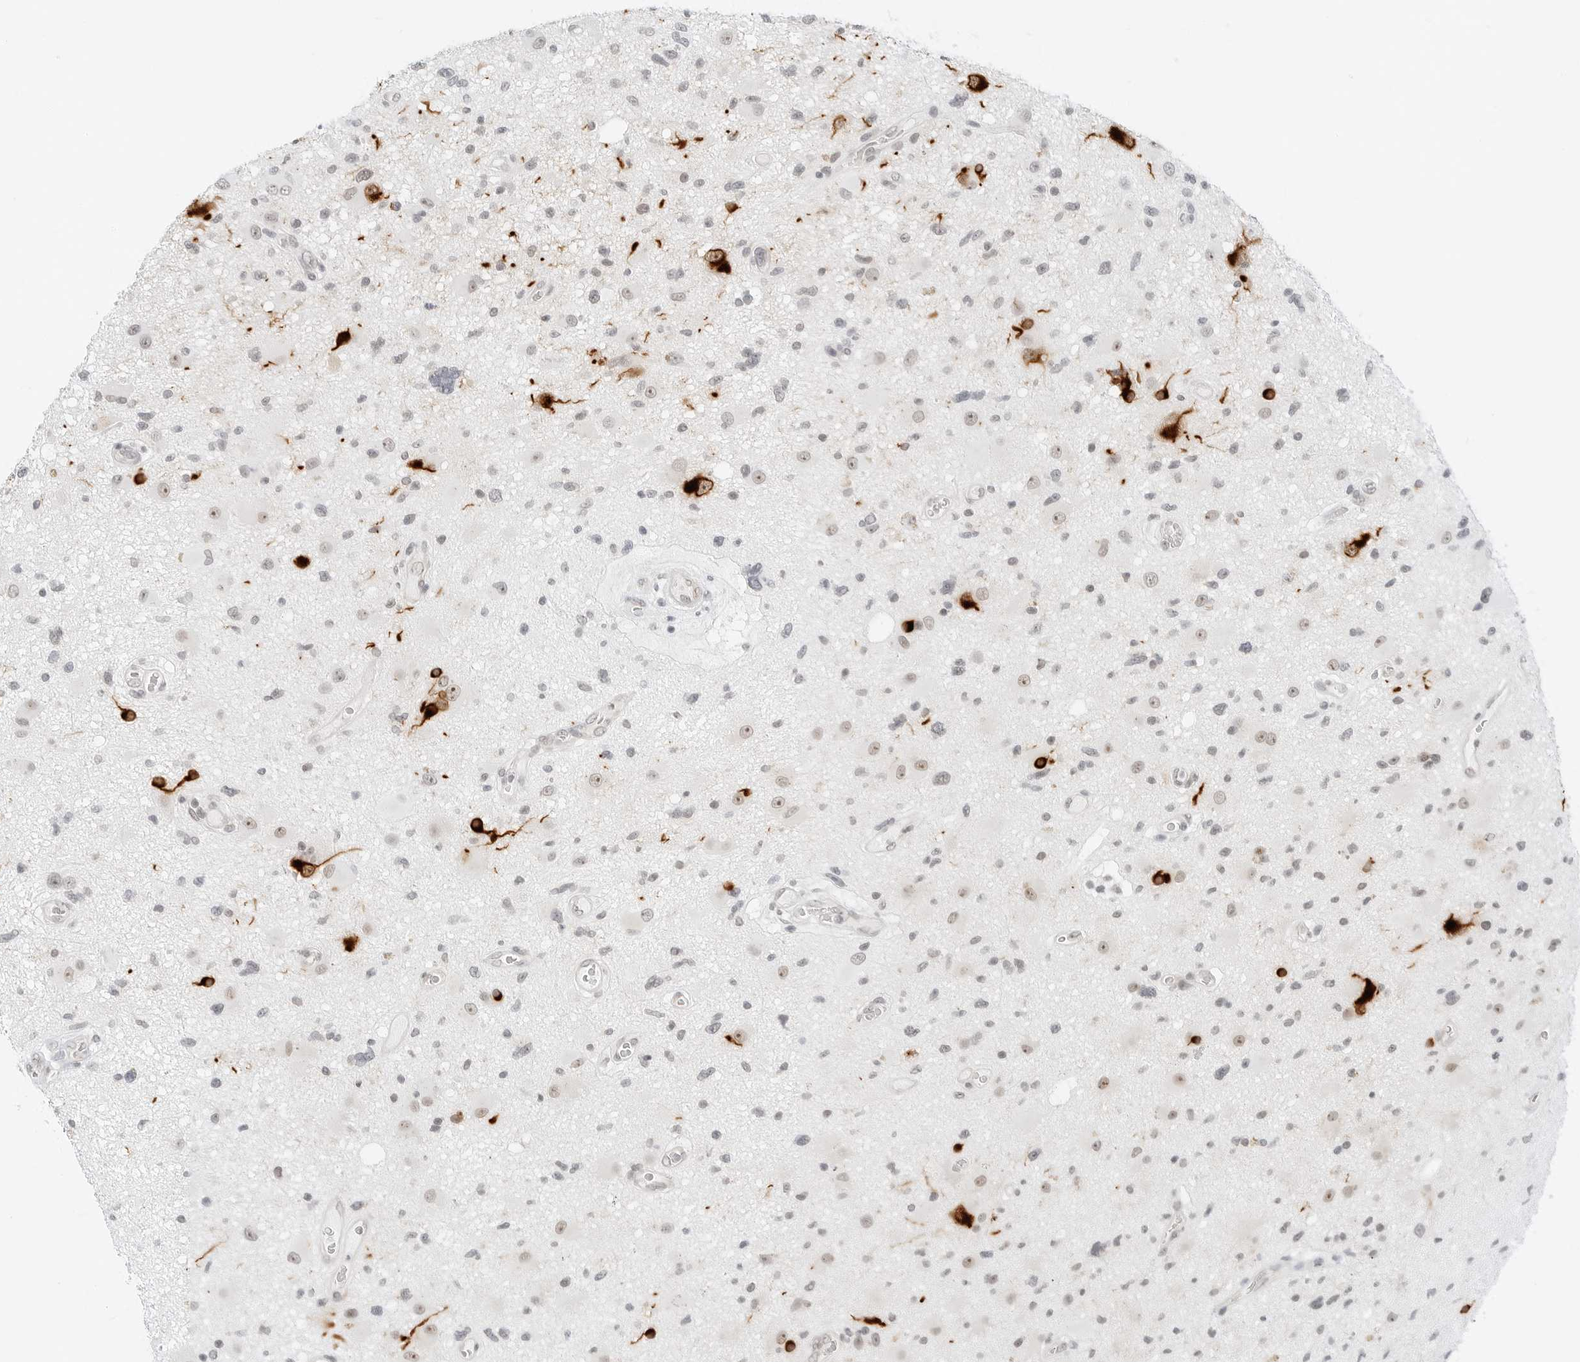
{"staining": {"intensity": "weak", "quantity": "<25%", "location": "nuclear"}, "tissue": "glioma", "cell_type": "Tumor cells", "image_type": "cancer", "snomed": [{"axis": "morphology", "description": "Glioma, malignant, High grade"}, {"axis": "topography", "description": "Brain"}], "caption": "Protein analysis of malignant glioma (high-grade) reveals no significant staining in tumor cells.", "gene": "CCSAP", "patient": {"sex": "male", "age": 33}}